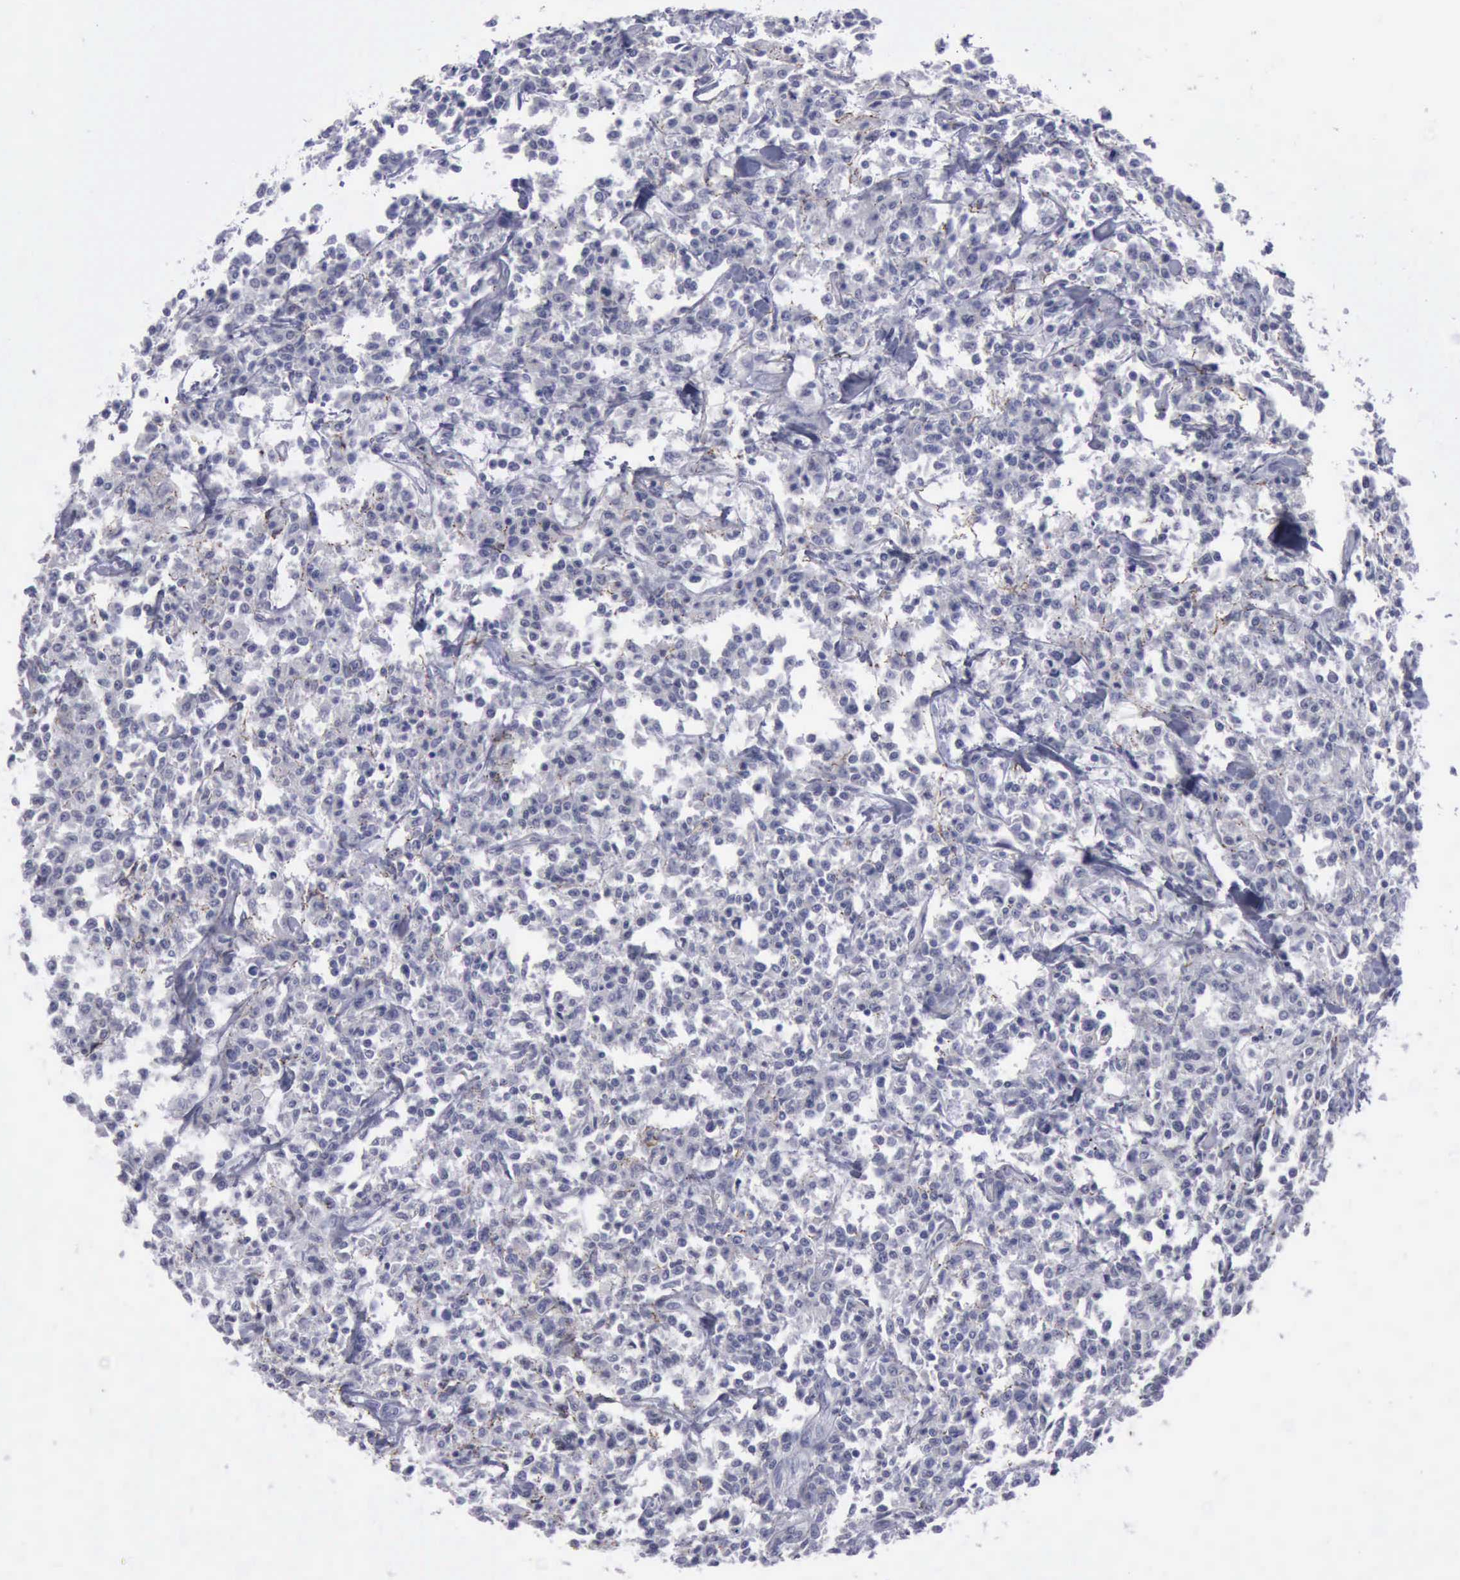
{"staining": {"intensity": "negative", "quantity": "none", "location": "none"}, "tissue": "lymphoma", "cell_type": "Tumor cells", "image_type": "cancer", "snomed": [{"axis": "morphology", "description": "Malignant lymphoma, non-Hodgkin's type, Low grade"}, {"axis": "topography", "description": "Small intestine"}], "caption": "The photomicrograph shows no staining of tumor cells in lymphoma.", "gene": "CDH2", "patient": {"sex": "female", "age": 59}}